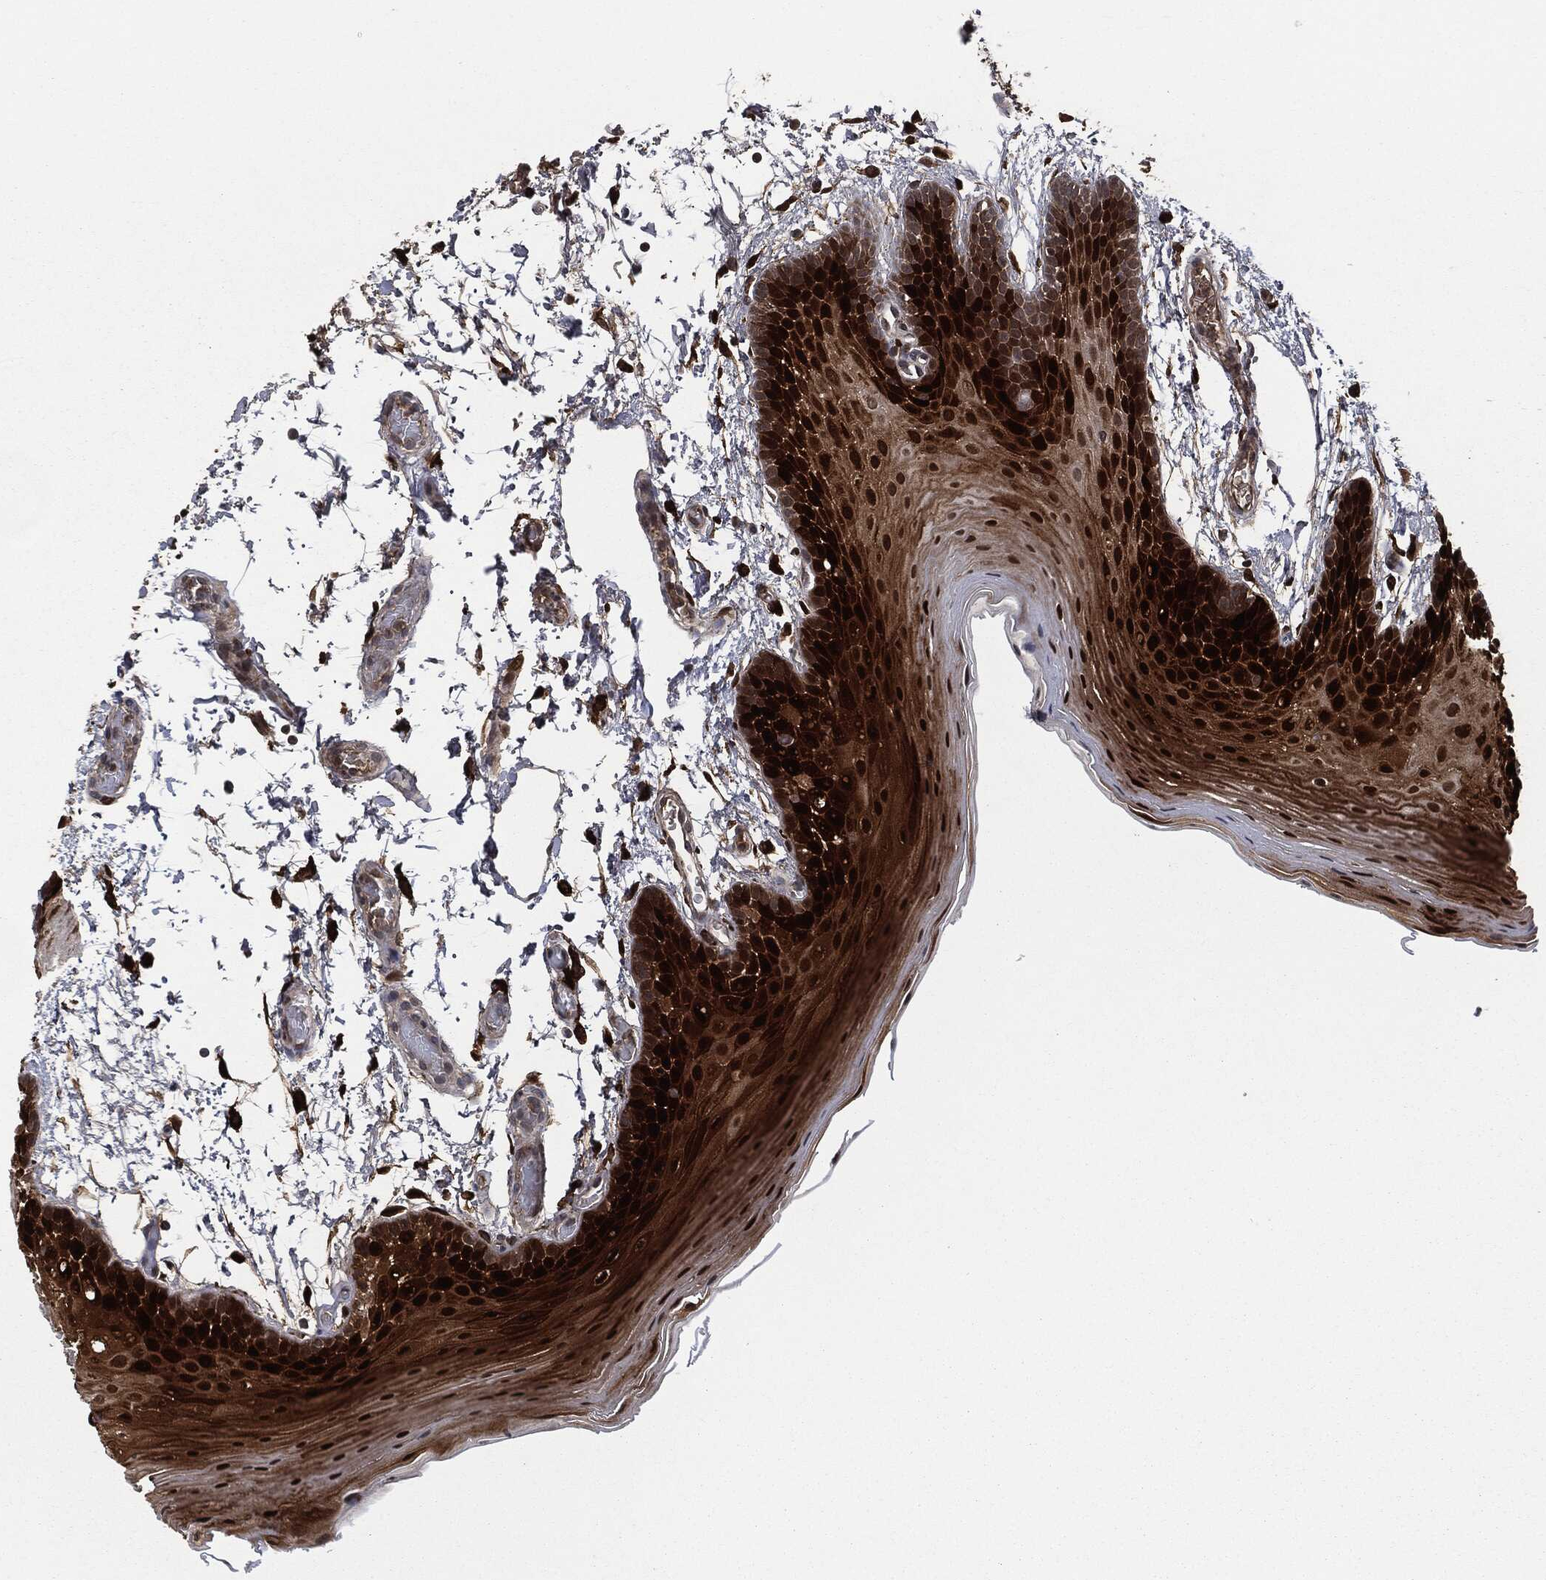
{"staining": {"intensity": "strong", "quantity": ">75%", "location": "cytoplasmic/membranous,nuclear"}, "tissue": "oral mucosa", "cell_type": "Squamous epithelial cells", "image_type": "normal", "snomed": [{"axis": "morphology", "description": "Normal tissue, NOS"}, {"axis": "topography", "description": "Oral tissue"}], "caption": "This photomicrograph reveals unremarkable oral mucosa stained with immunohistochemistry to label a protein in brown. The cytoplasmic/membranous,nuclear of squamous epithelial cells show strong positivity for the protein. Nuclei are counter-stained blue.", "gene": "CRABP2", "patient": {"sex": "male", "age": 62}}